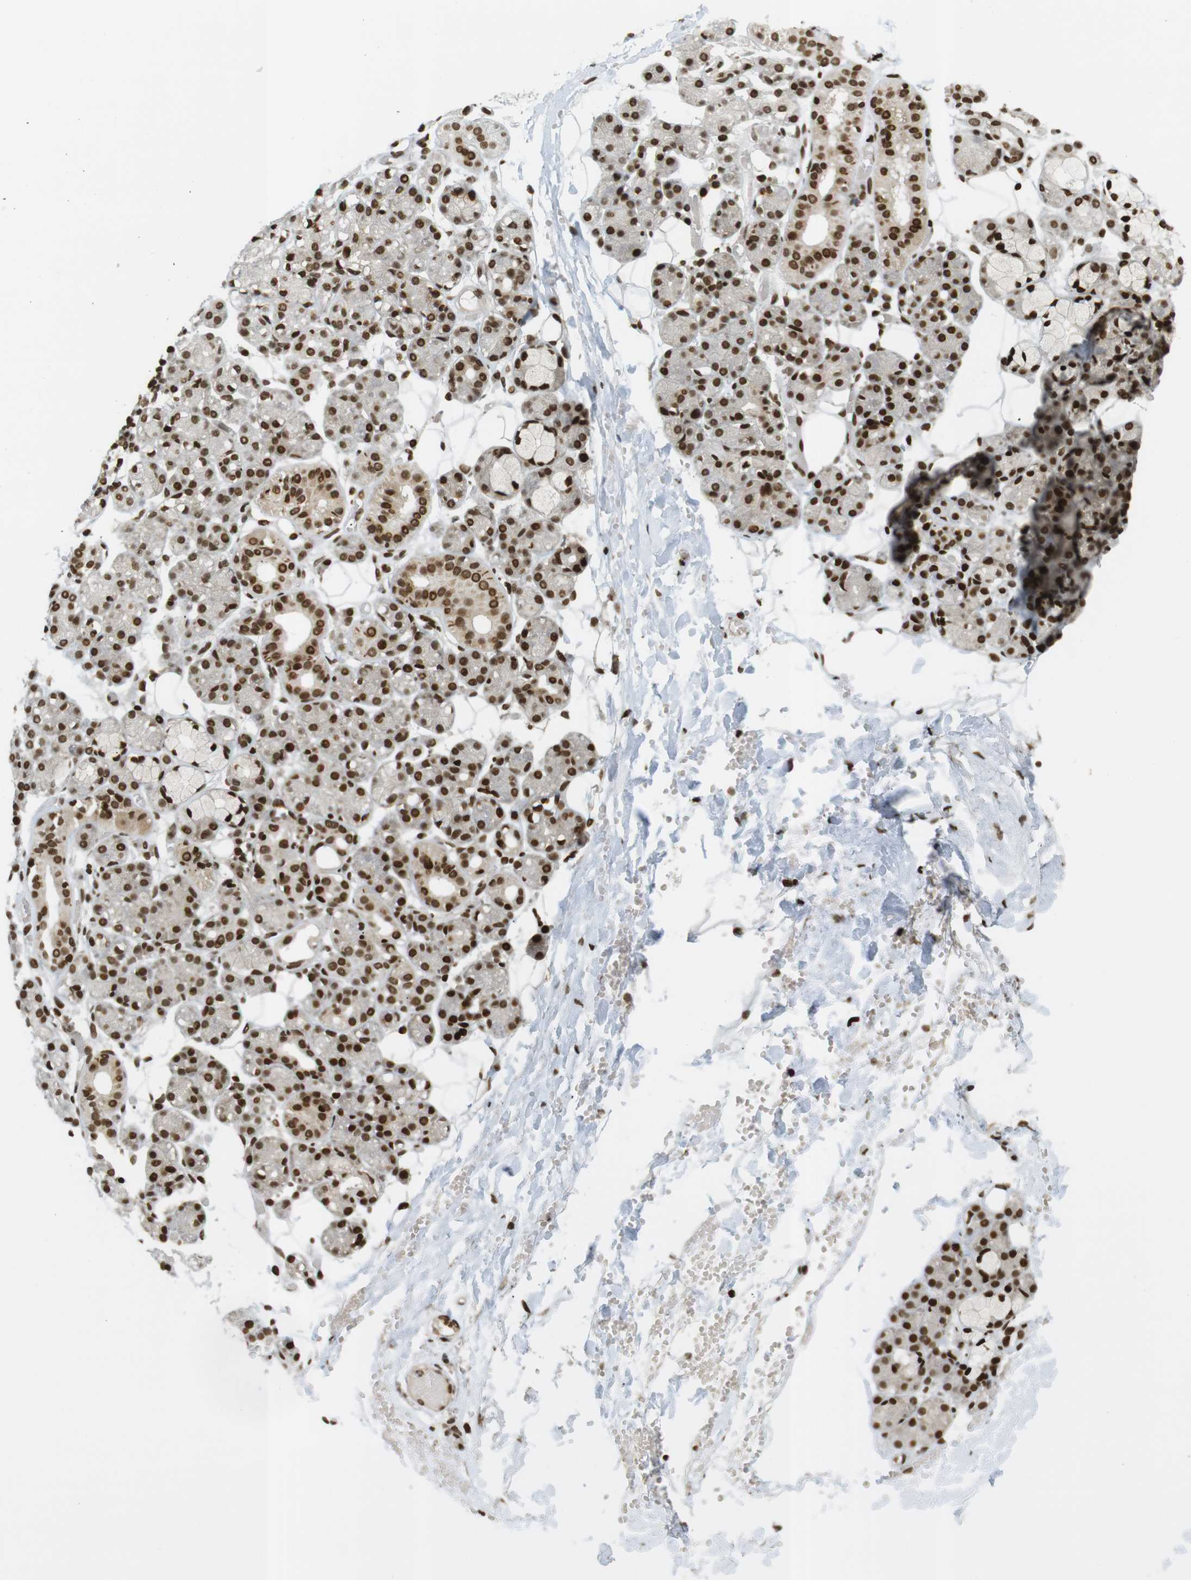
{"staining": {"intensity": "strong", "quantity": ">75%", "location": "nuclear"}, "tissue": "salivary gland", "cell_type": "Glandular cells", "image_type": "normal", "snomed": [{"axis": "morphology", "description": "Normal tissue, NOS"}, {"axis": "topography", "description": "Salivary gland"}], "caption": "IHC staining of normal salivary gland, which demonstrates high levels of strong nuclear positivity in about >75% of glandular cells indicating strong nuclear protein positivity. The staining was performed using DAB (brown) for protein detection and nuclei were counterstained in hematoxylin (blue).", "gene": "RUVBL2", "patient": {"sex": "male", "age": 63}}